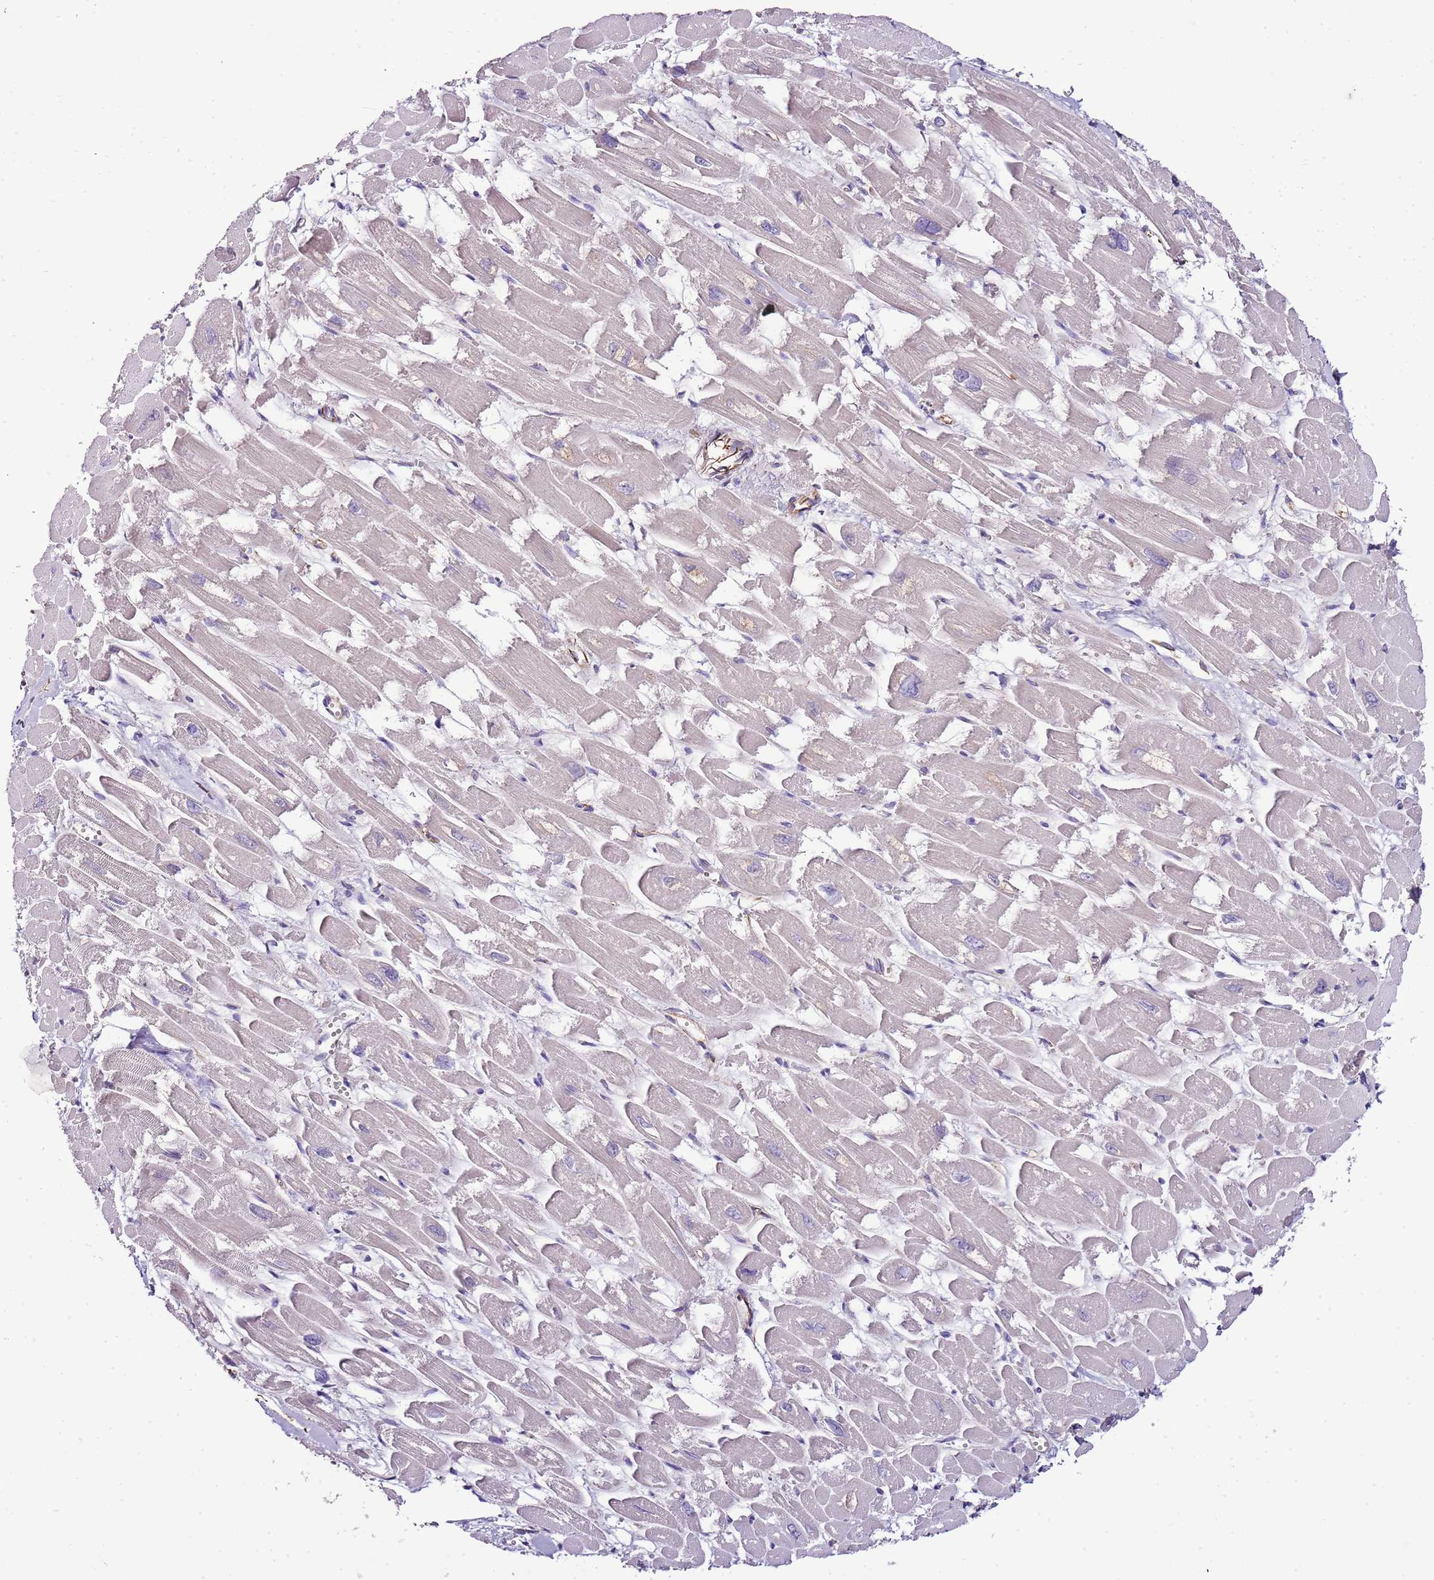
{"staining": {"intensity": "weak", "quantity": "<25%", "location": "cytoplasmic/membranous"}, "tissue": "heart muscle", "cell_type": "Cardiomyocytes", "image_type": "normal", "snomed": [{"axis": "morphology", "description": "Normal tissue, NOS"}, {"axis": "topography", "description": "Heart"}], "caption": "An immunohistochemistry (IHC) image of unremarkable heart muscle is shown. There is no staining in cardiomyocytes of heart muscle.", "gene": "ZNF786", "patient": {"sex": "male", "age": 54}}